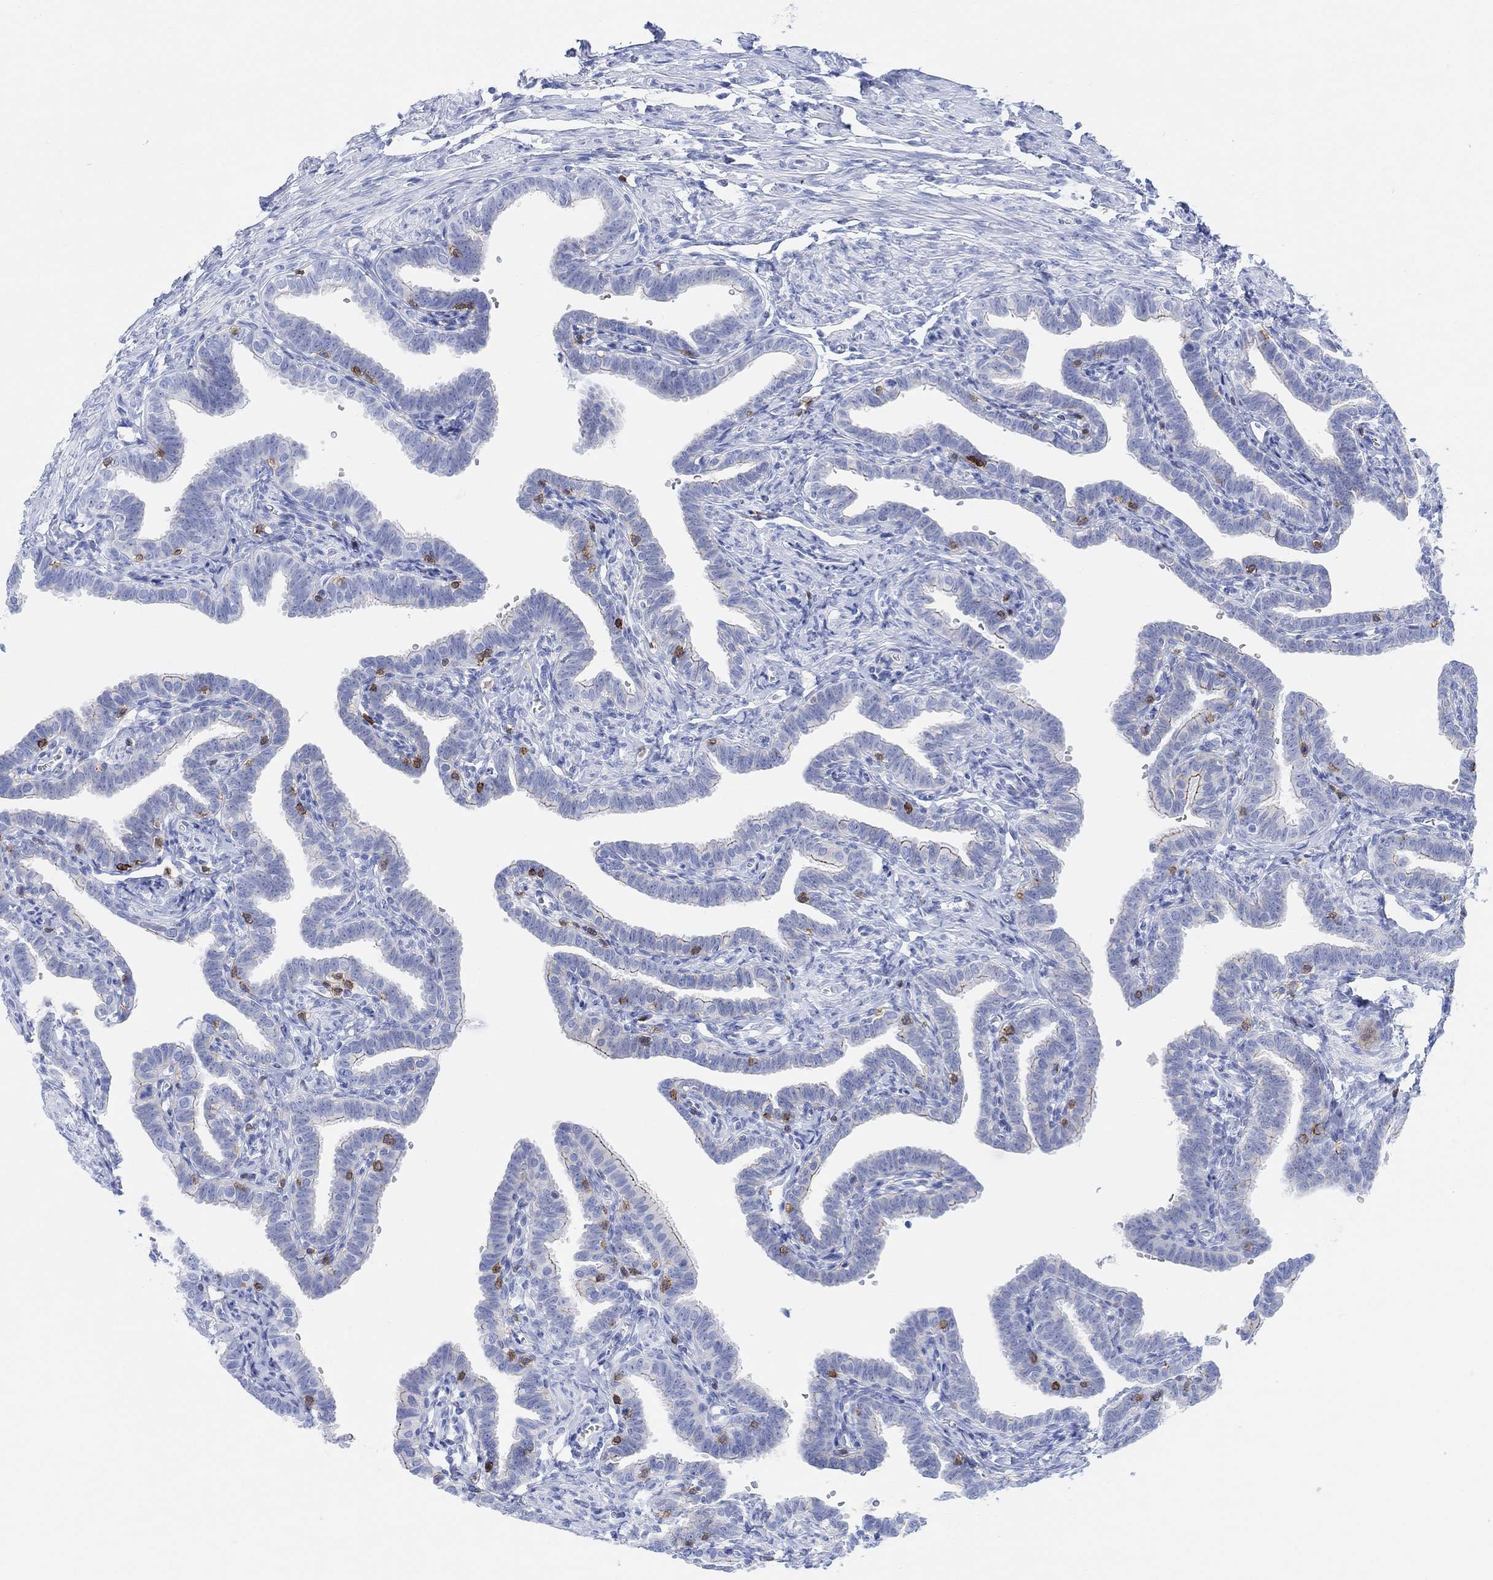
{"staining": {"intensity": "negative", "quantity": "none", "location": "none"}, "tissue": "fallopian tube", "cell_type": "Glandular cells", "image_type": "normal", "snomed": [{"axis": "morphology", "description": "Normal tissue, NOS"}, {"axis": "topography", "description": "Fallopian tube"}, {"axis": "topography", "description": "Ovary"}], "caption": "Protein analysis of benign fallopian tube displays no significant positivity in glandular cells. The staining is performed using DAB brown chromogen with nuclei counter-stained in using hematoxylin.", "gene": "GPR65", "patient": {"sex": "female", "age": 57}}